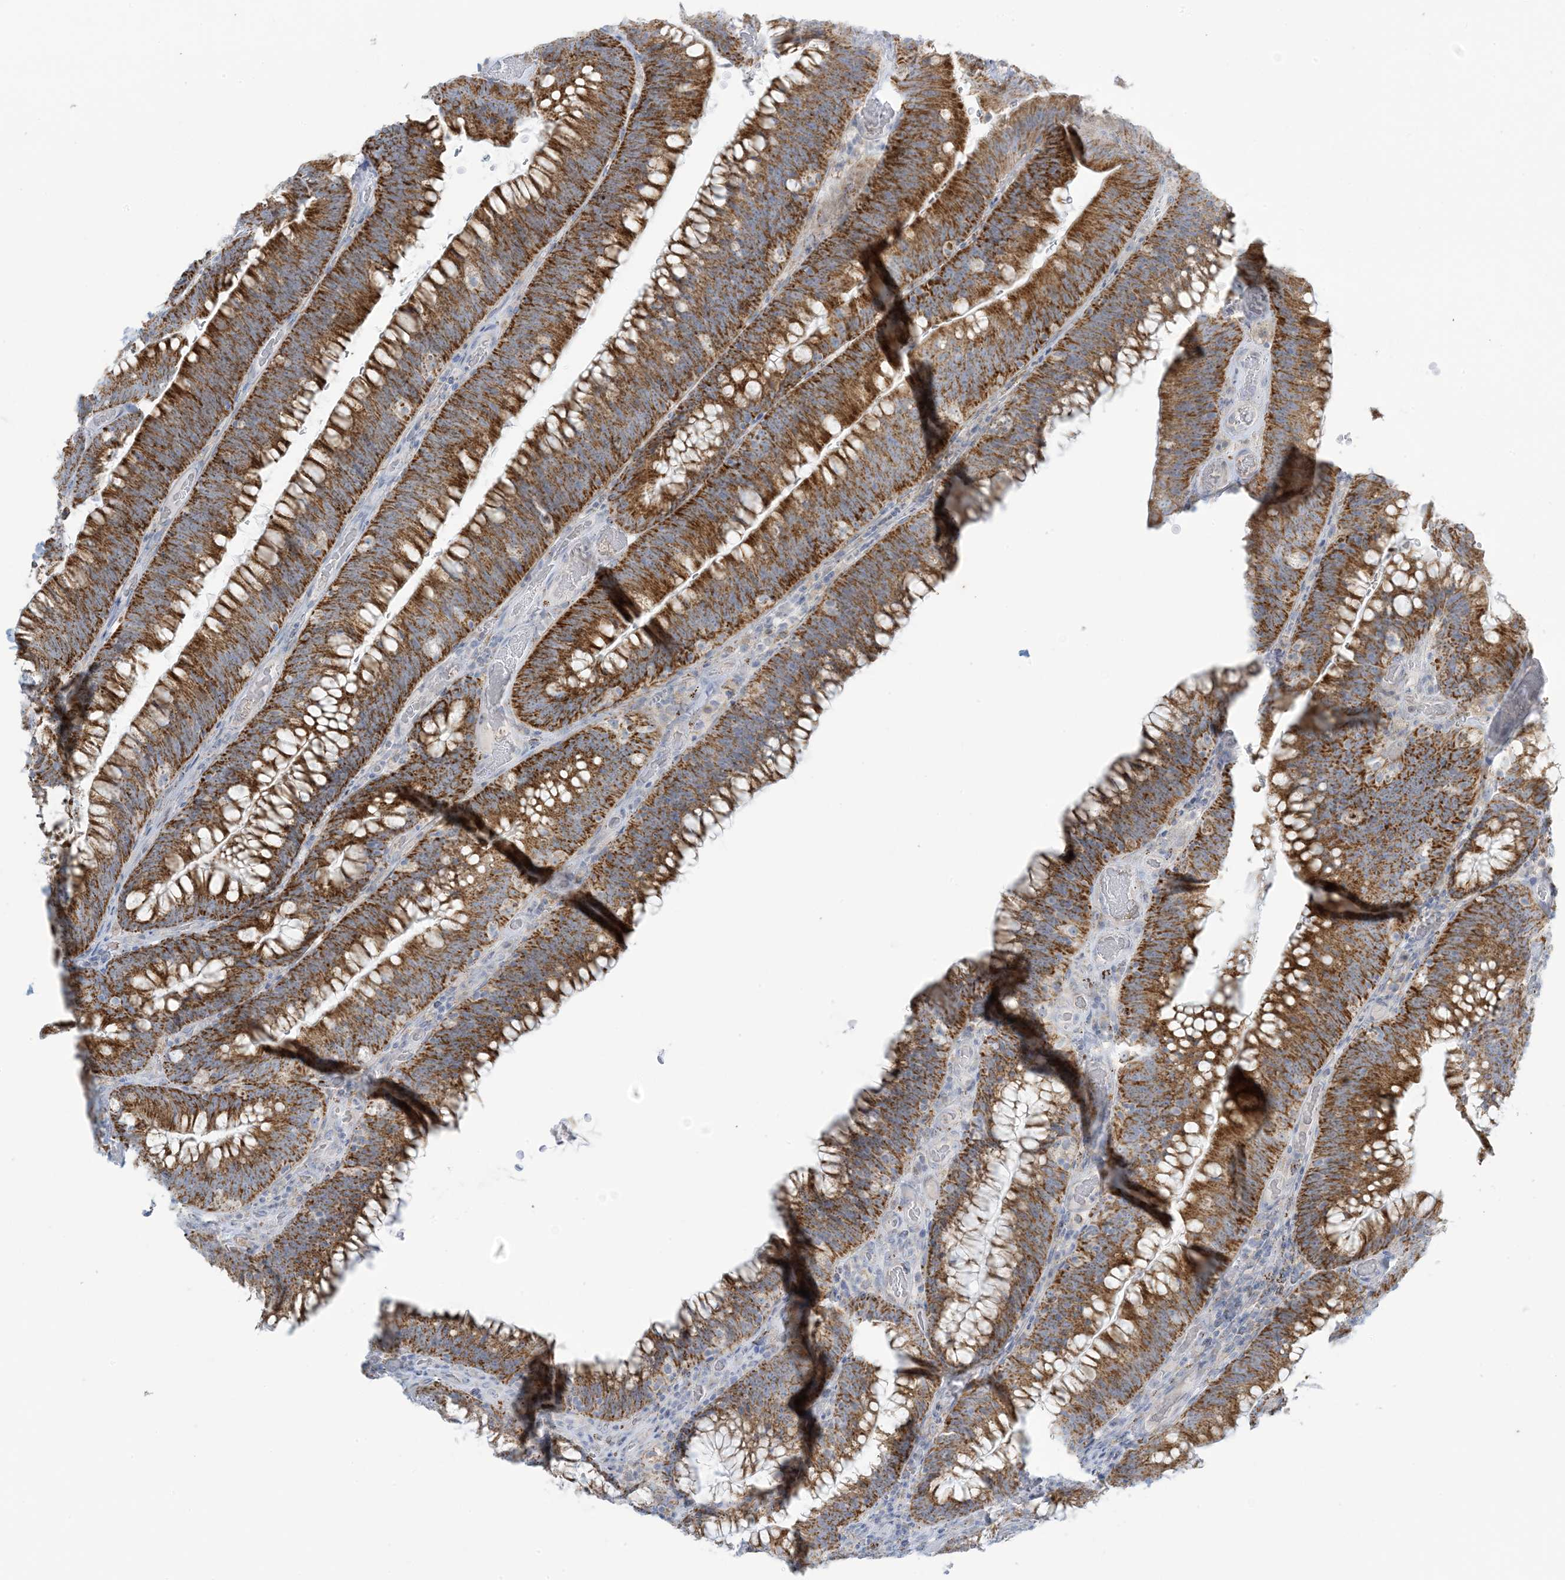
{"staining": {"intensity": "strong", "quantity": ">75%", "location": "cytoplasmic/membranous"}, "tissue": "colorectal cancer", "cell_type": "Tumor cells", "image_type": "cancer", "snomed": [{"axis": "morphology", "description": "Normal tissue, NOS"}, {"axis": "topography", "description": "Colon"}], "caption": "Immunohistochemistry (IHC) histopathology image of neoplastic tissue: colorectal cancer stained using immunohistochemistry (IHC) shows high levels of strong protein expression localized specifically in the cytoplasmic/membranous of tumor cells, appearing as a cytoplasmic/membranous brown color.", "gene": "ZDHHC4", "patient": {"sex": "female", "age": 82}}